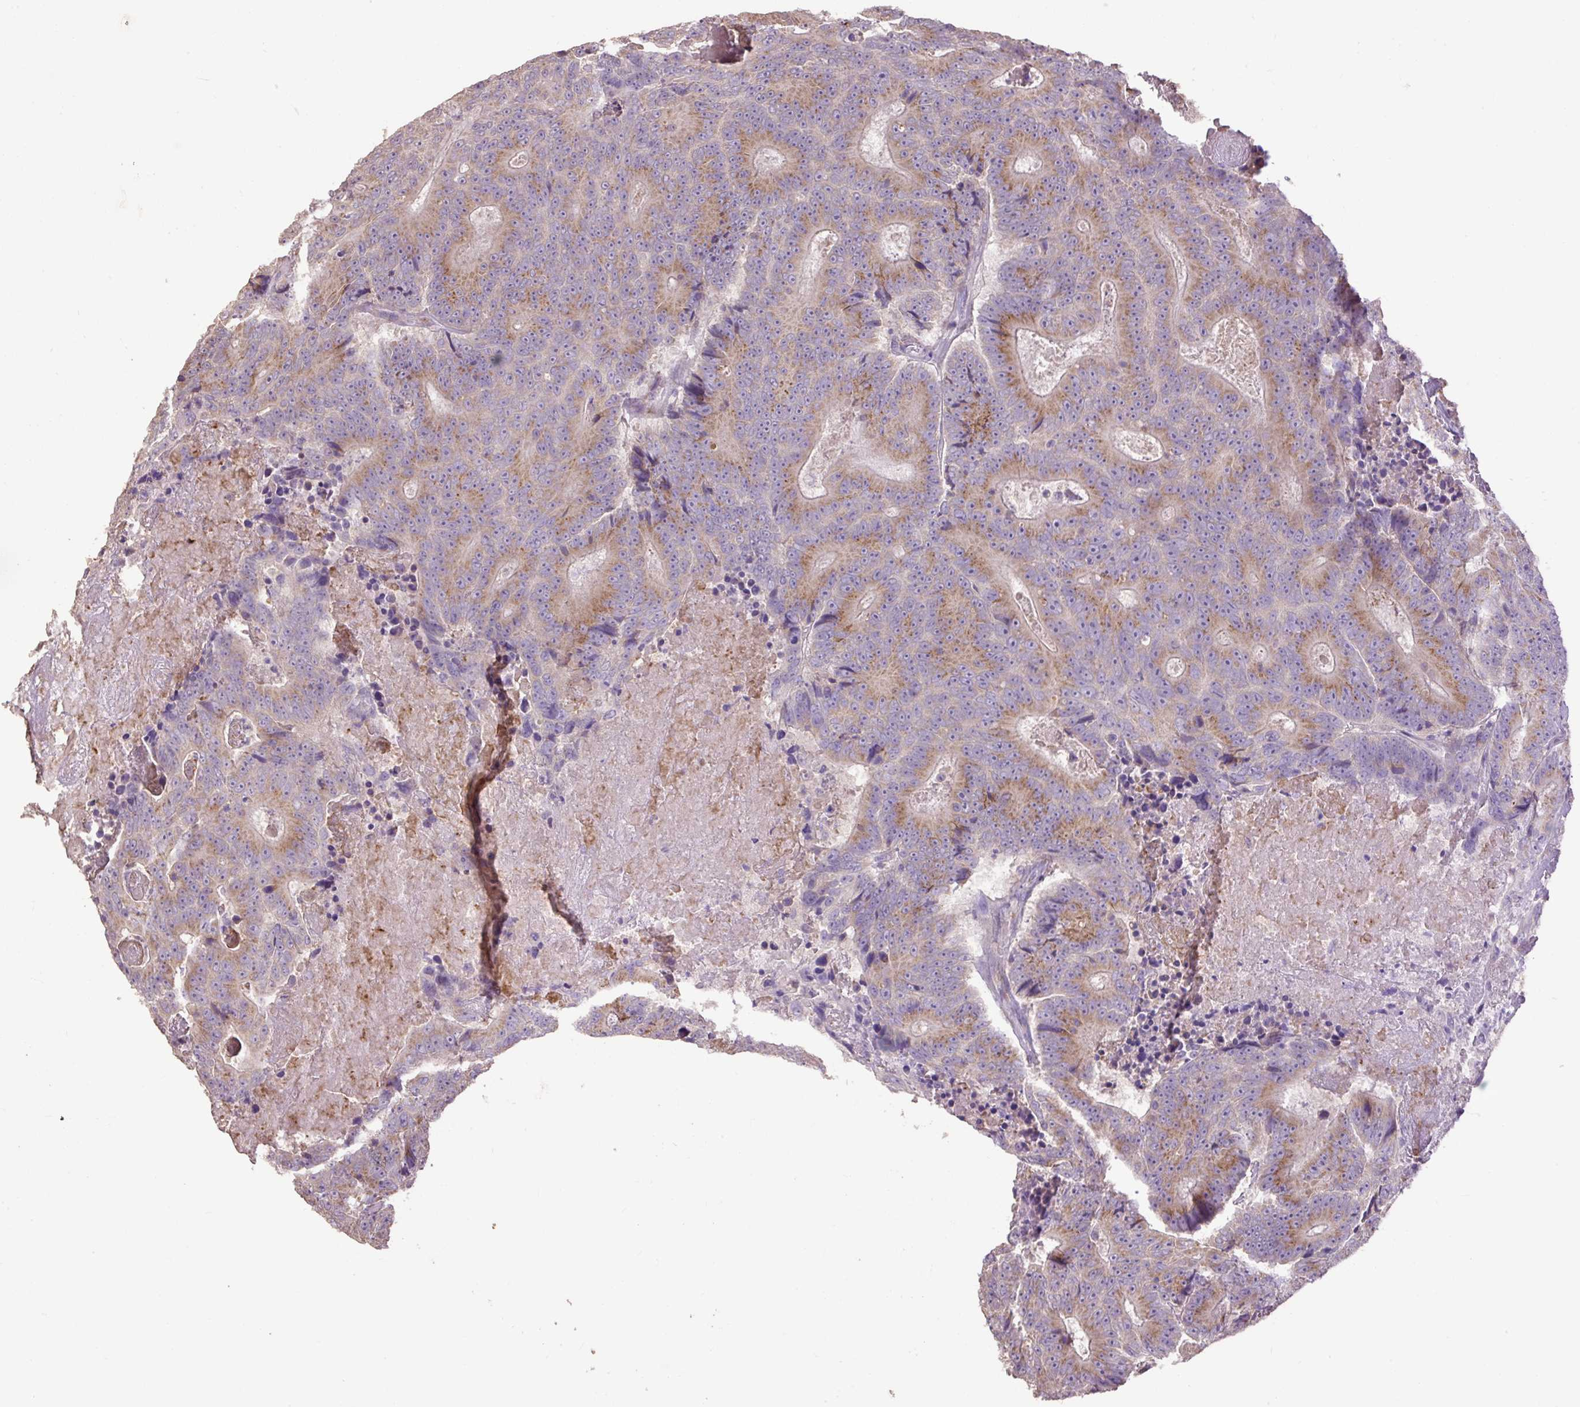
{"staining": {"intensity": "moderate", "quantity": "25%-75%", "location": "cytoplasmic/membranous"}, "tissue": "colorectal cancer", "cell_type": "Tumor cells", "image_type": "cancer", "snomed": [{"axis": "morphology", "description": "Adenocarcinoma, NOS"}, {"axis": "topography", "description": "Colon"}], "caption": "The image reveals immunohistochemical staining of colorectal cancer. There is moderate cytoplasmic/membranous staining is present in about 25%-75% of tumor cells.", "gene": "ABR", "patient": {"sex": "male", "age": 83}}